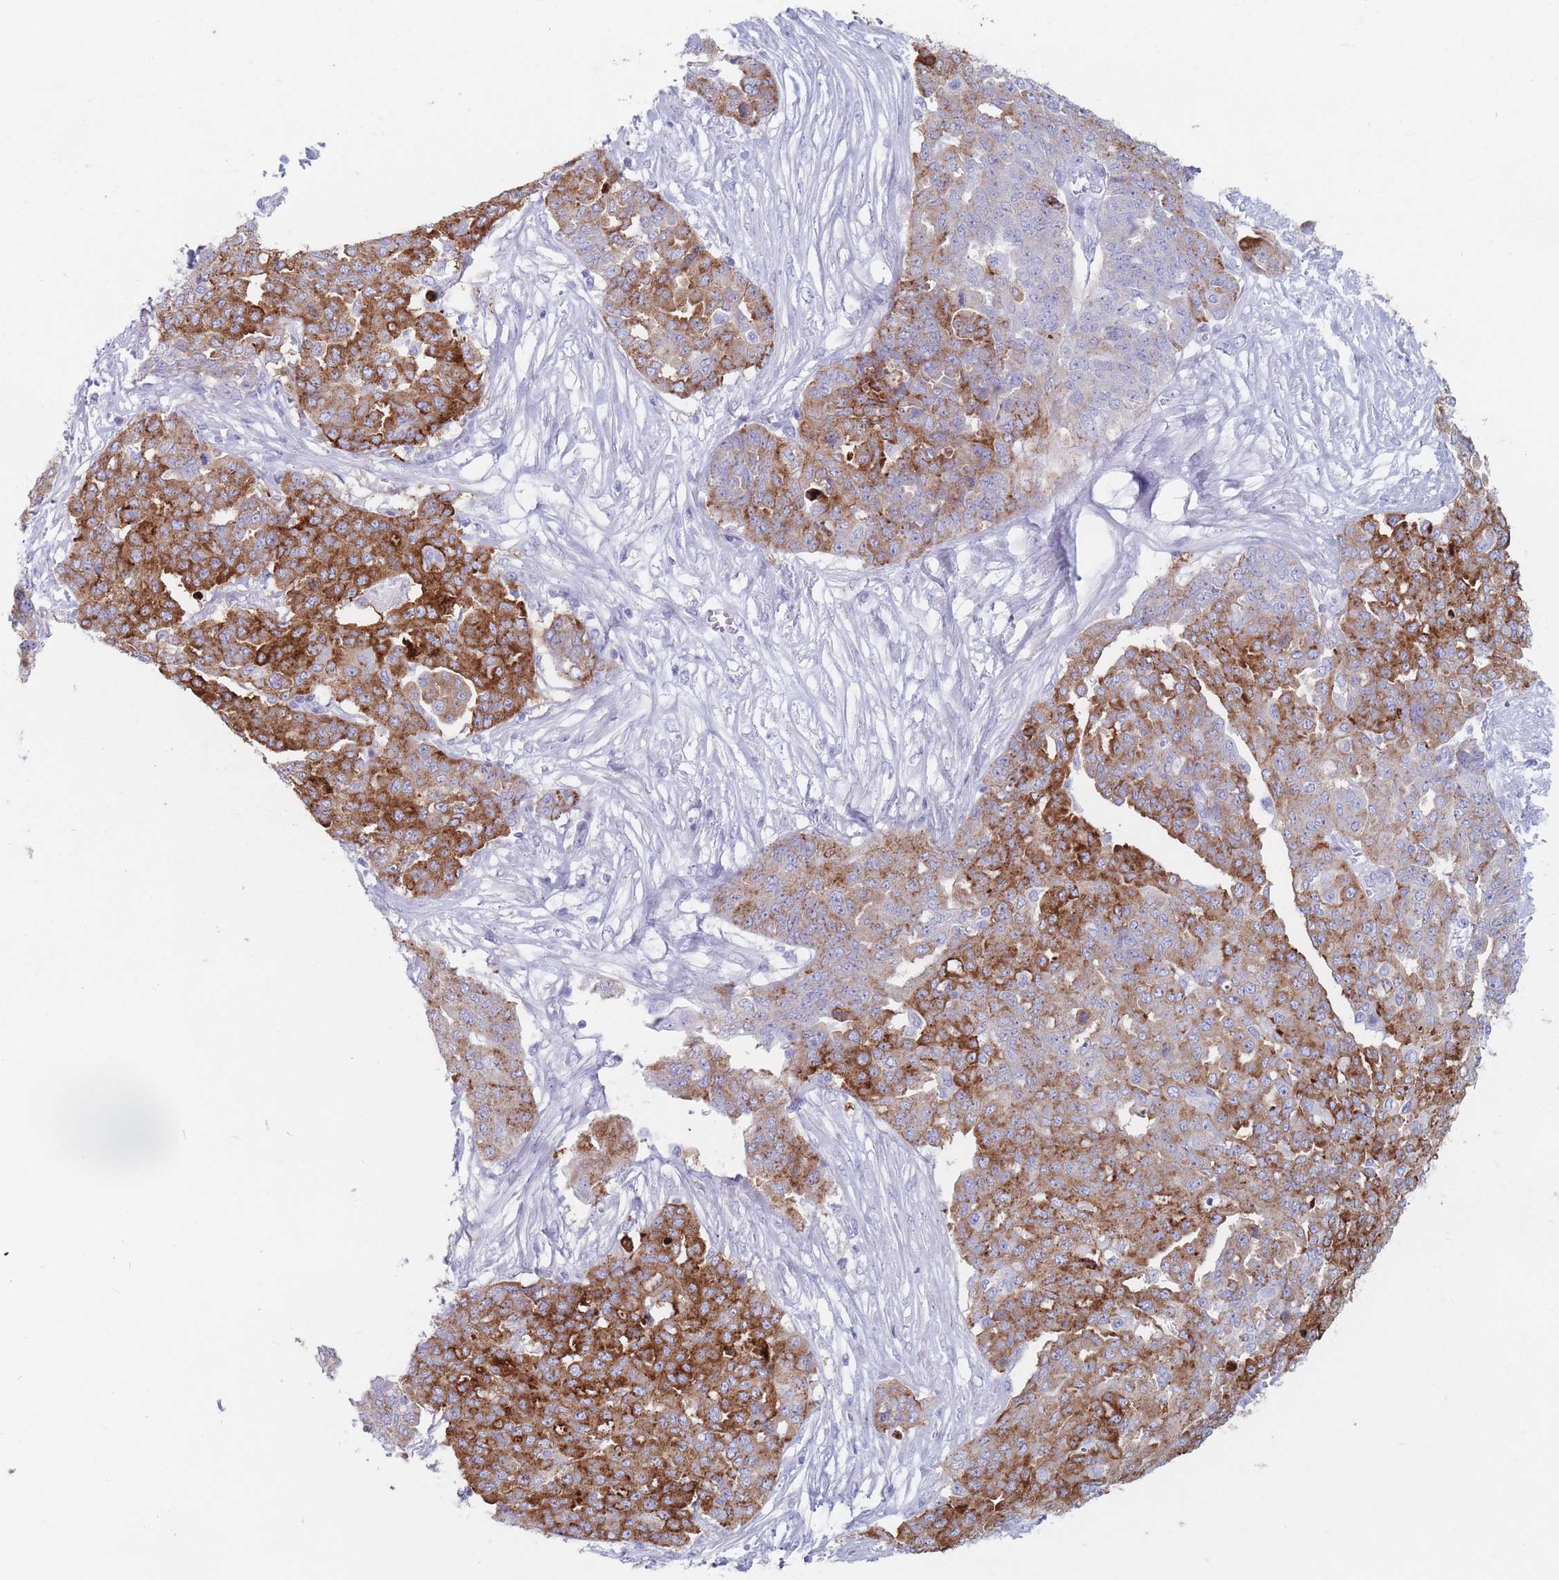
{"staining": {"intensity": "strong", "quantity": ">75%", "location": "cytoplasmic/membranous"}, "tissue": "ovarian cancer", "cell_type": "Tumor cells", "image_type": "cancer", "snomed": [{"axis": "morphology", "description": "Cystadenocarcinoma, serous, NOS"}, {"axis": "topography", "description": "Soft tissue"}, {"axis": "topography", "description": "Ovary"}], "caption": "A brown stain highlights strong cytoplasmic/membranous expression of a protein in serous cystadenocarcinoma (ovarian) tumor cells. The staining is performed using DAB brown chromogen to label protein expression. The nuclei are counter-stained blue using hematoxylin.", "gene": "ST3GAL5", "patient": {"sex": "female", "age": 57}}